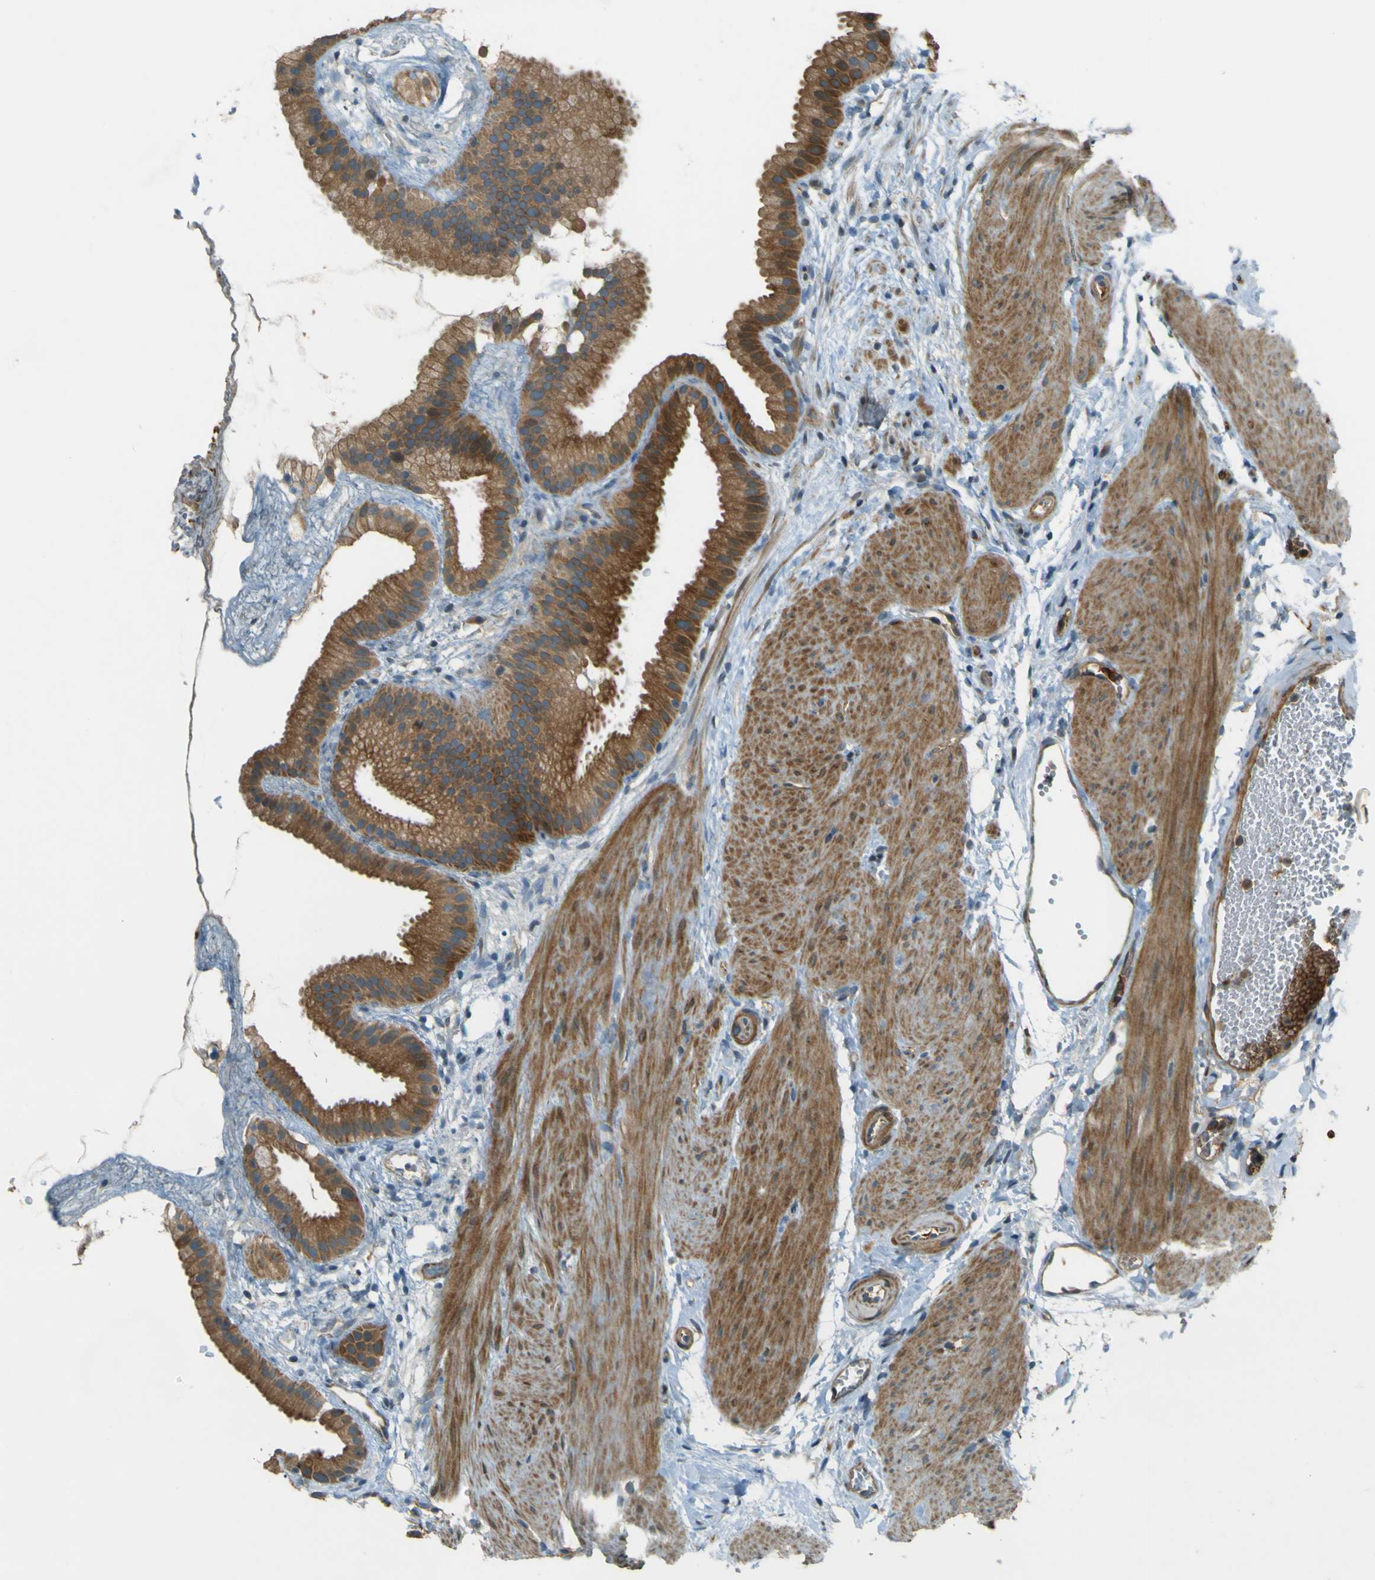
{"staining": {"intensity": "moderate", "quantity": ">75%", "location": "cytoplasmic/membranous"}, "tissue": "gallbladder", "cell_type": "Glandular cells", "image_type": "normal", "snomed": [{"axis": "morphology", "description": "Normal tissue, NOS"}, {"axis": "topography", "description": "Gallbladder"}], "caption": "Protein expression analysis of benign gallbladder demonstrates moderate cytoplasmic/membranous staining in about >75% of glandular cells.", "gene": "LPCAT1", "patient": {"sex": "female", "age": 64}}